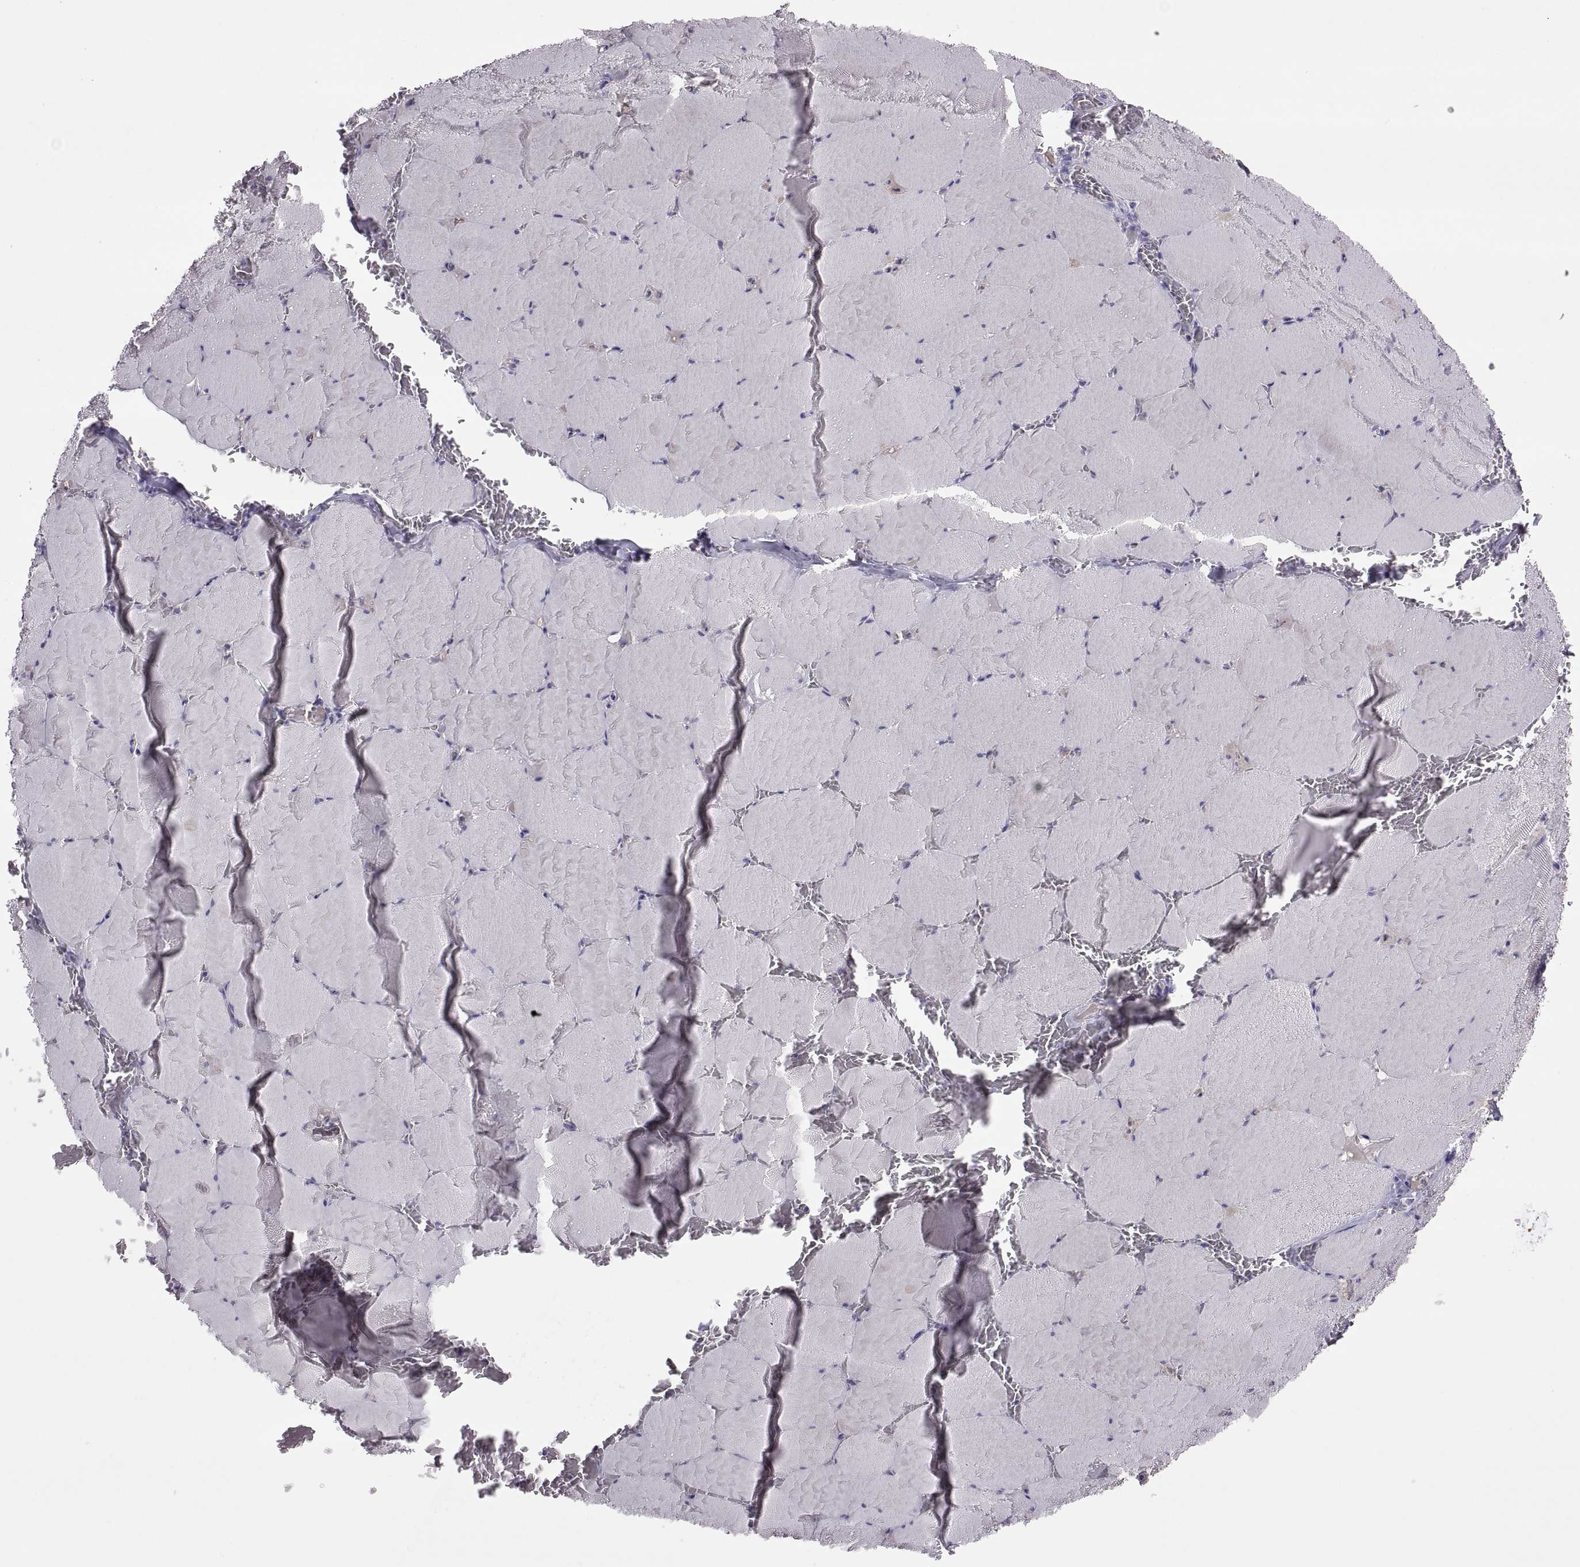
{"staining": {"intensity": "negative", "quantity": "none", "location": "none"}, "tissue": "skeletal muscle", "cell_type": "Myocytes", "image_type": "normal", "snomed": [{"axis": "morphology", "description": "Normal tissue, NOS"}, {"axis": "morphology", "description": "Malignant melanoma, Metastatic site"}, {"axis": "topography", "description": "Skeletal muscle"}], "caption": "Skeletal muscle stained for a protein using IHC exhibits no expression myocytes.", "gene": "TBX19", "patient": {"sex": "male", "age": 50}}